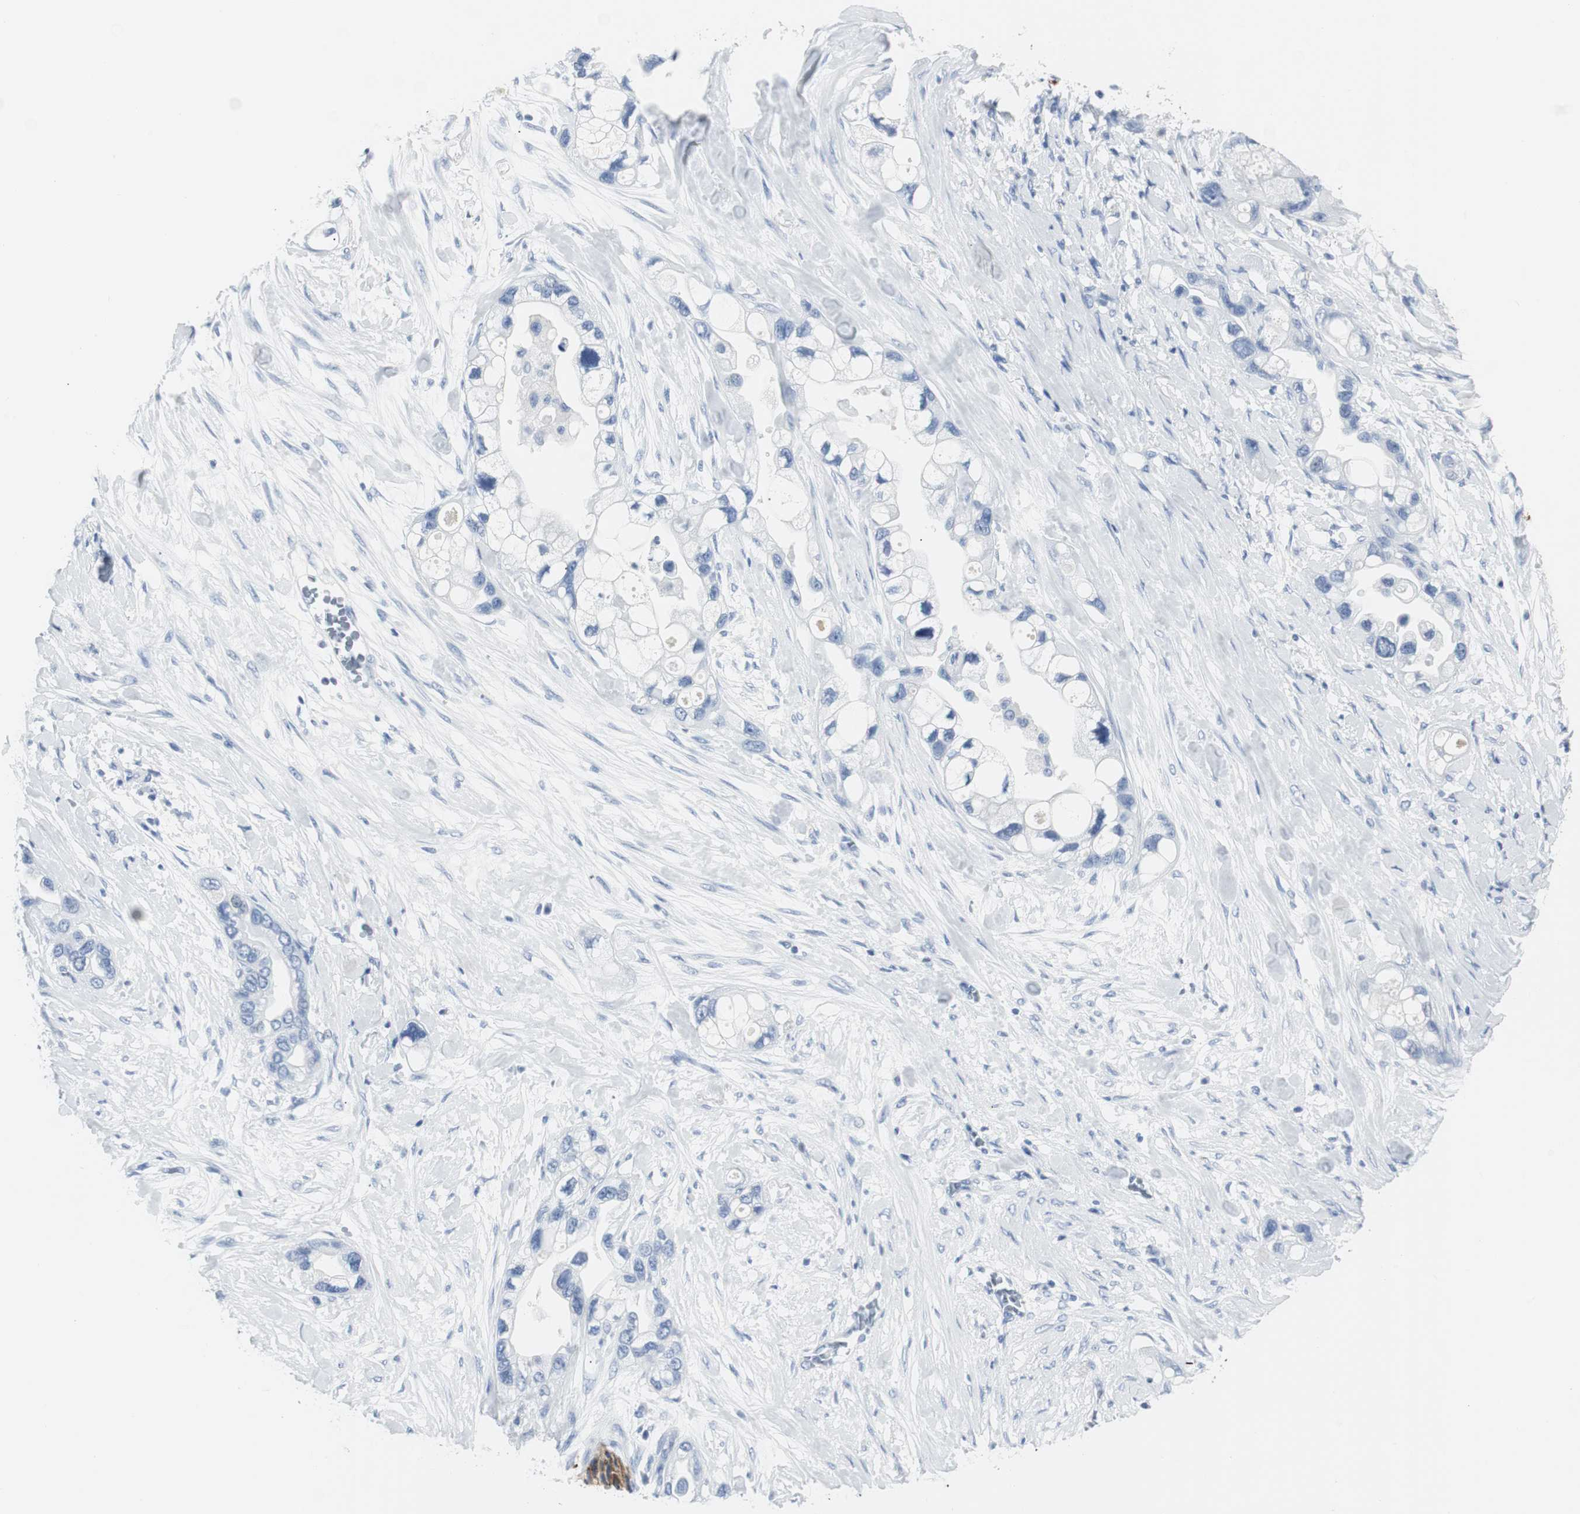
{"staining": {"intensity": "negative", "quantity": "none", "location": "none"}, "tissue": "pancreatic cancer", "cell_type": "Tumor cells", "image_type": "cancer", "snomed": [{"axis": "morphology", "description": "Adenocarcinoma, NOS"}, {"axis": "topography", "description": "Pancreas"}], "caption": "The image demonstrates no staining of tumor cells in adenocarcinoma (pancreatic). (DAB immunohistochemistry with hematoxylin counter stain).", "gene": "GAP43", "patient": {"sex": "female", "age": 77}}